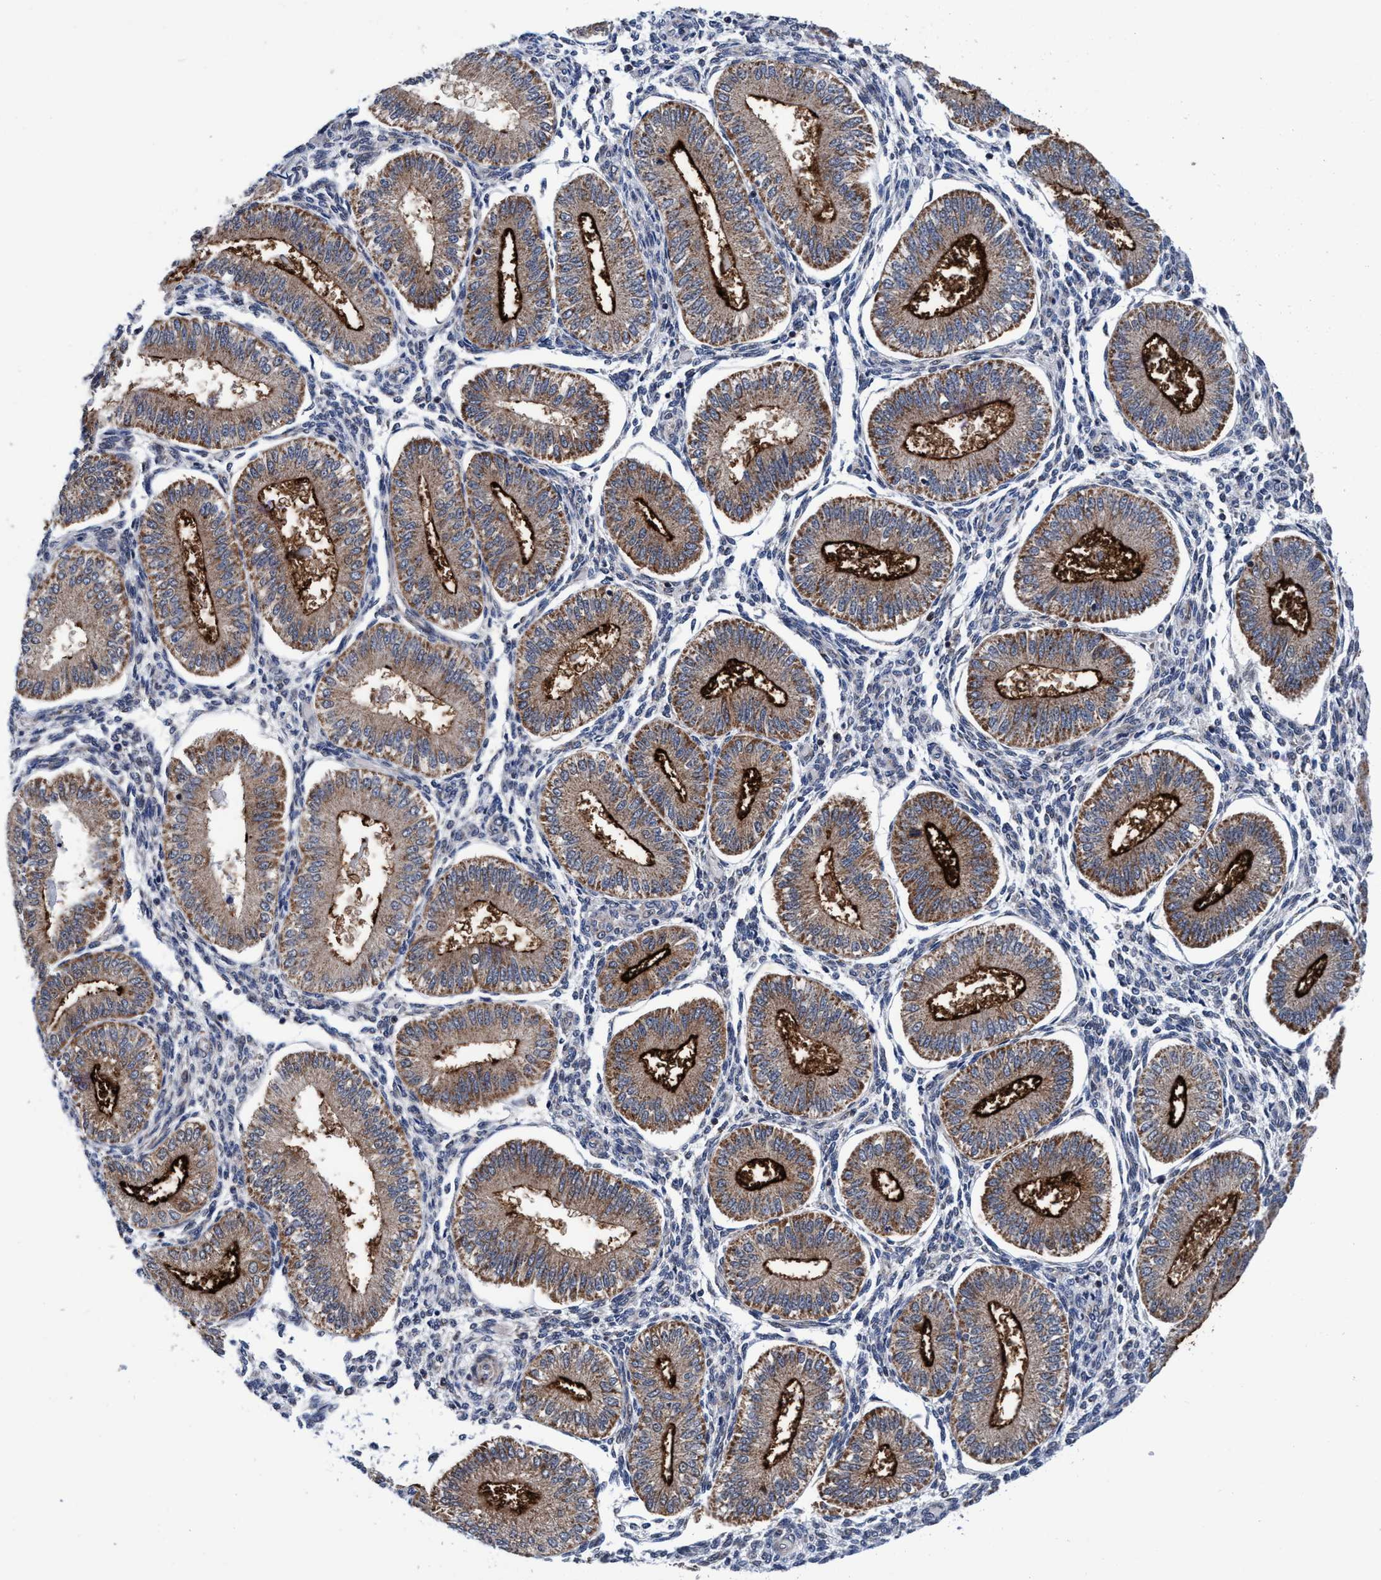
{"staining": {"intensity": "negative", "quantity": "none", "location": "none"}, "tissue": "endometrium", "cell_type": "Cells in endometrial stroma", "image_type": "normal", "snomed": [{"axis": "morphology", "description": "Normal tissue, NOS"}, {"axis": "topography", "description": "Endometrium"}], "caption": "An image of endometrium stained for a protein reveals no brown staining in cells in endometrial stroma. (DAB (3,3'-diaminobenzidine) immunohistochemistry visualized using brightfield microscopy, high magnification).", "gene": "AGAP2", "patient": {"sex": "female", "age": 39}}